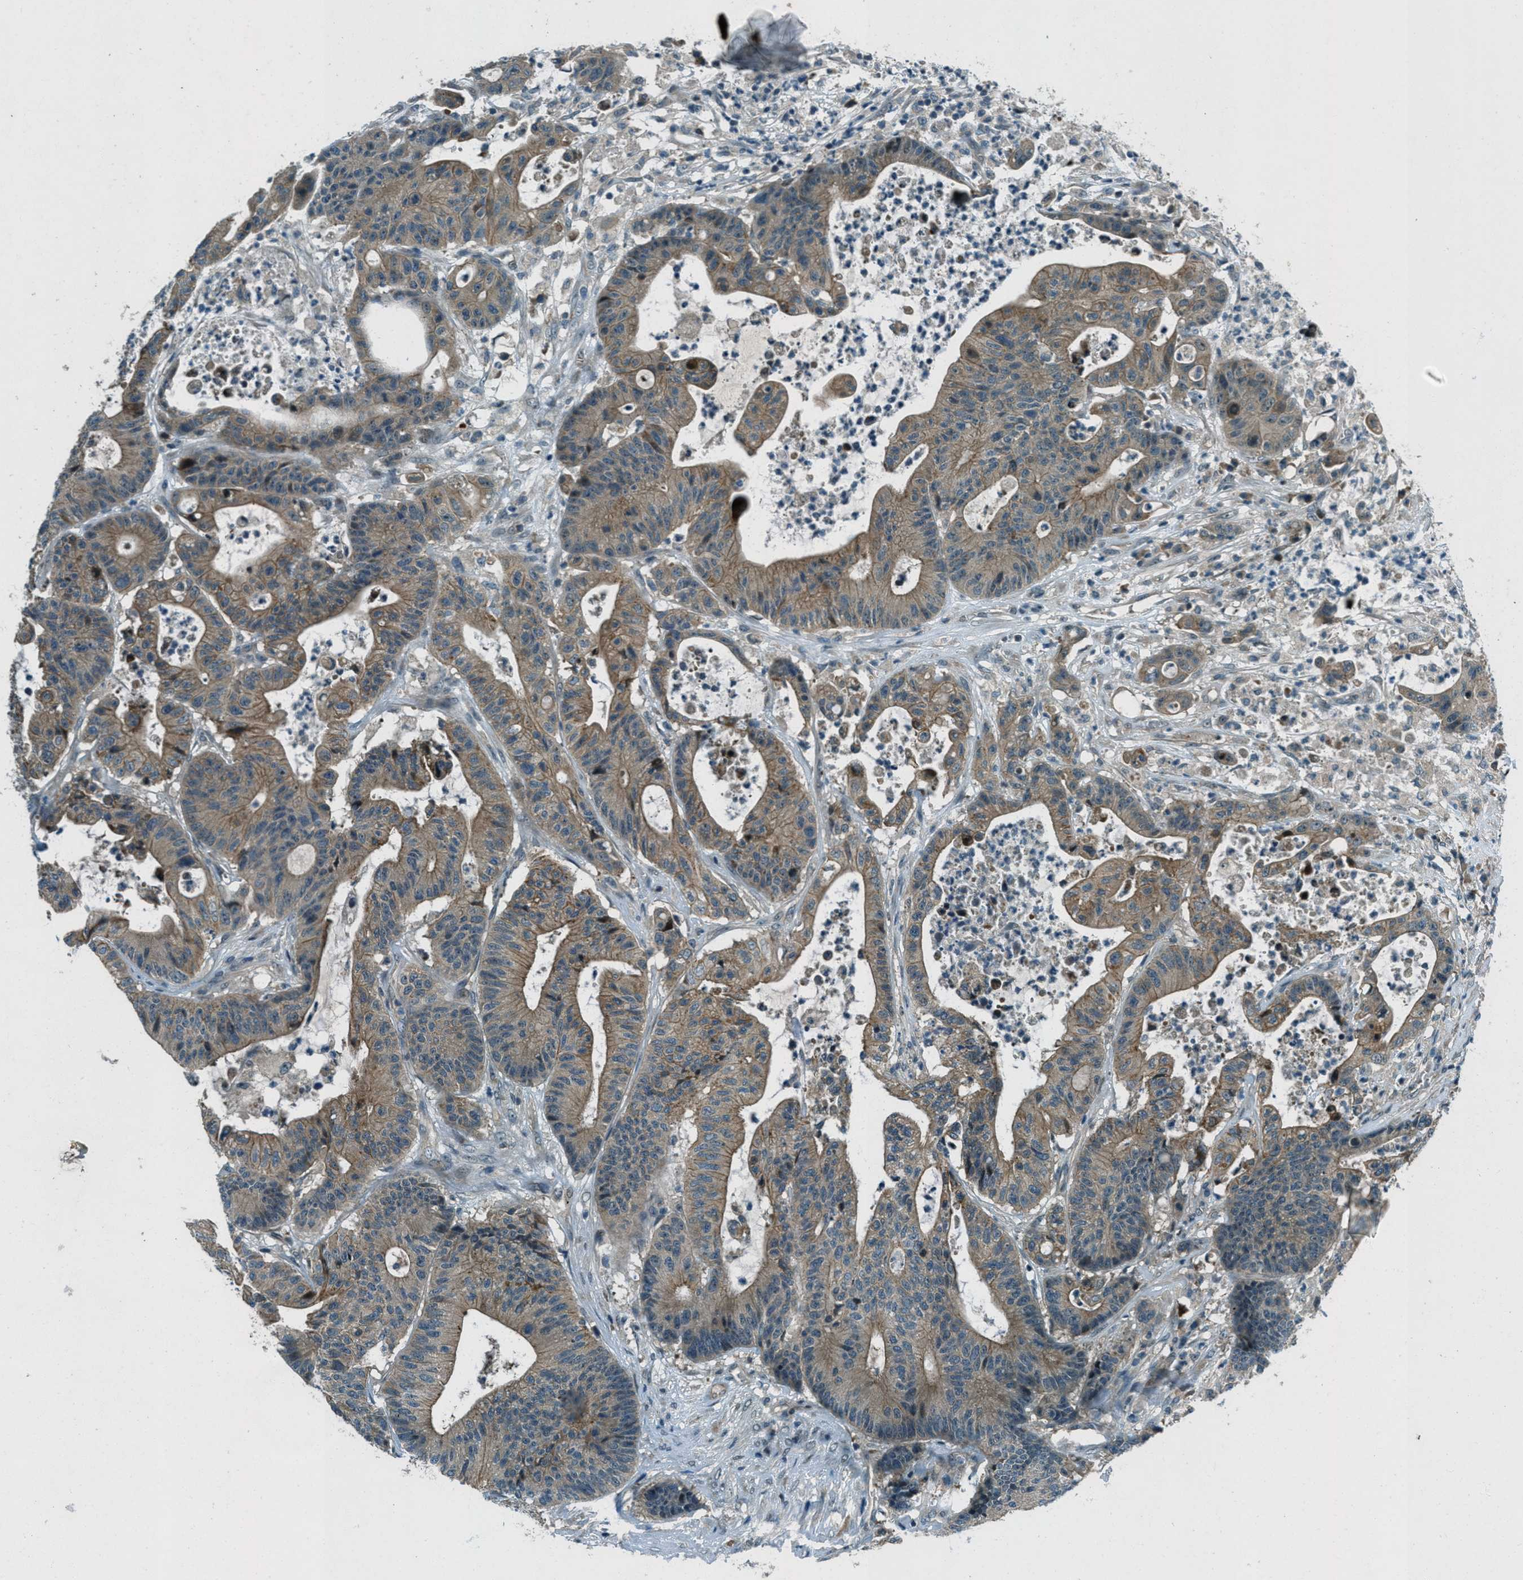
{"staining": {"intensity": "weak", "quantity": ">75%", "location": "cytoplasmic/membranous"}, "tissue": "colorectal cancer", "cell_type": "Tumor cells", "image_type": "cancer", "snomed": [{"axis": "morphology", "description": "Adenocarcinoma, NOS"}, {"axis": "topography", "description": "Colon"}], "caption": "A photomicrograph of human adenocarcinoma (colorectal) stained for a protein reveals weak cytoplasmic/membranous brown staining in tumor cells. (Brightfield microscopy of DAB IHC at high magnification).", "gene": "STK11", "patient": {"sex": "female", "age": 84}}